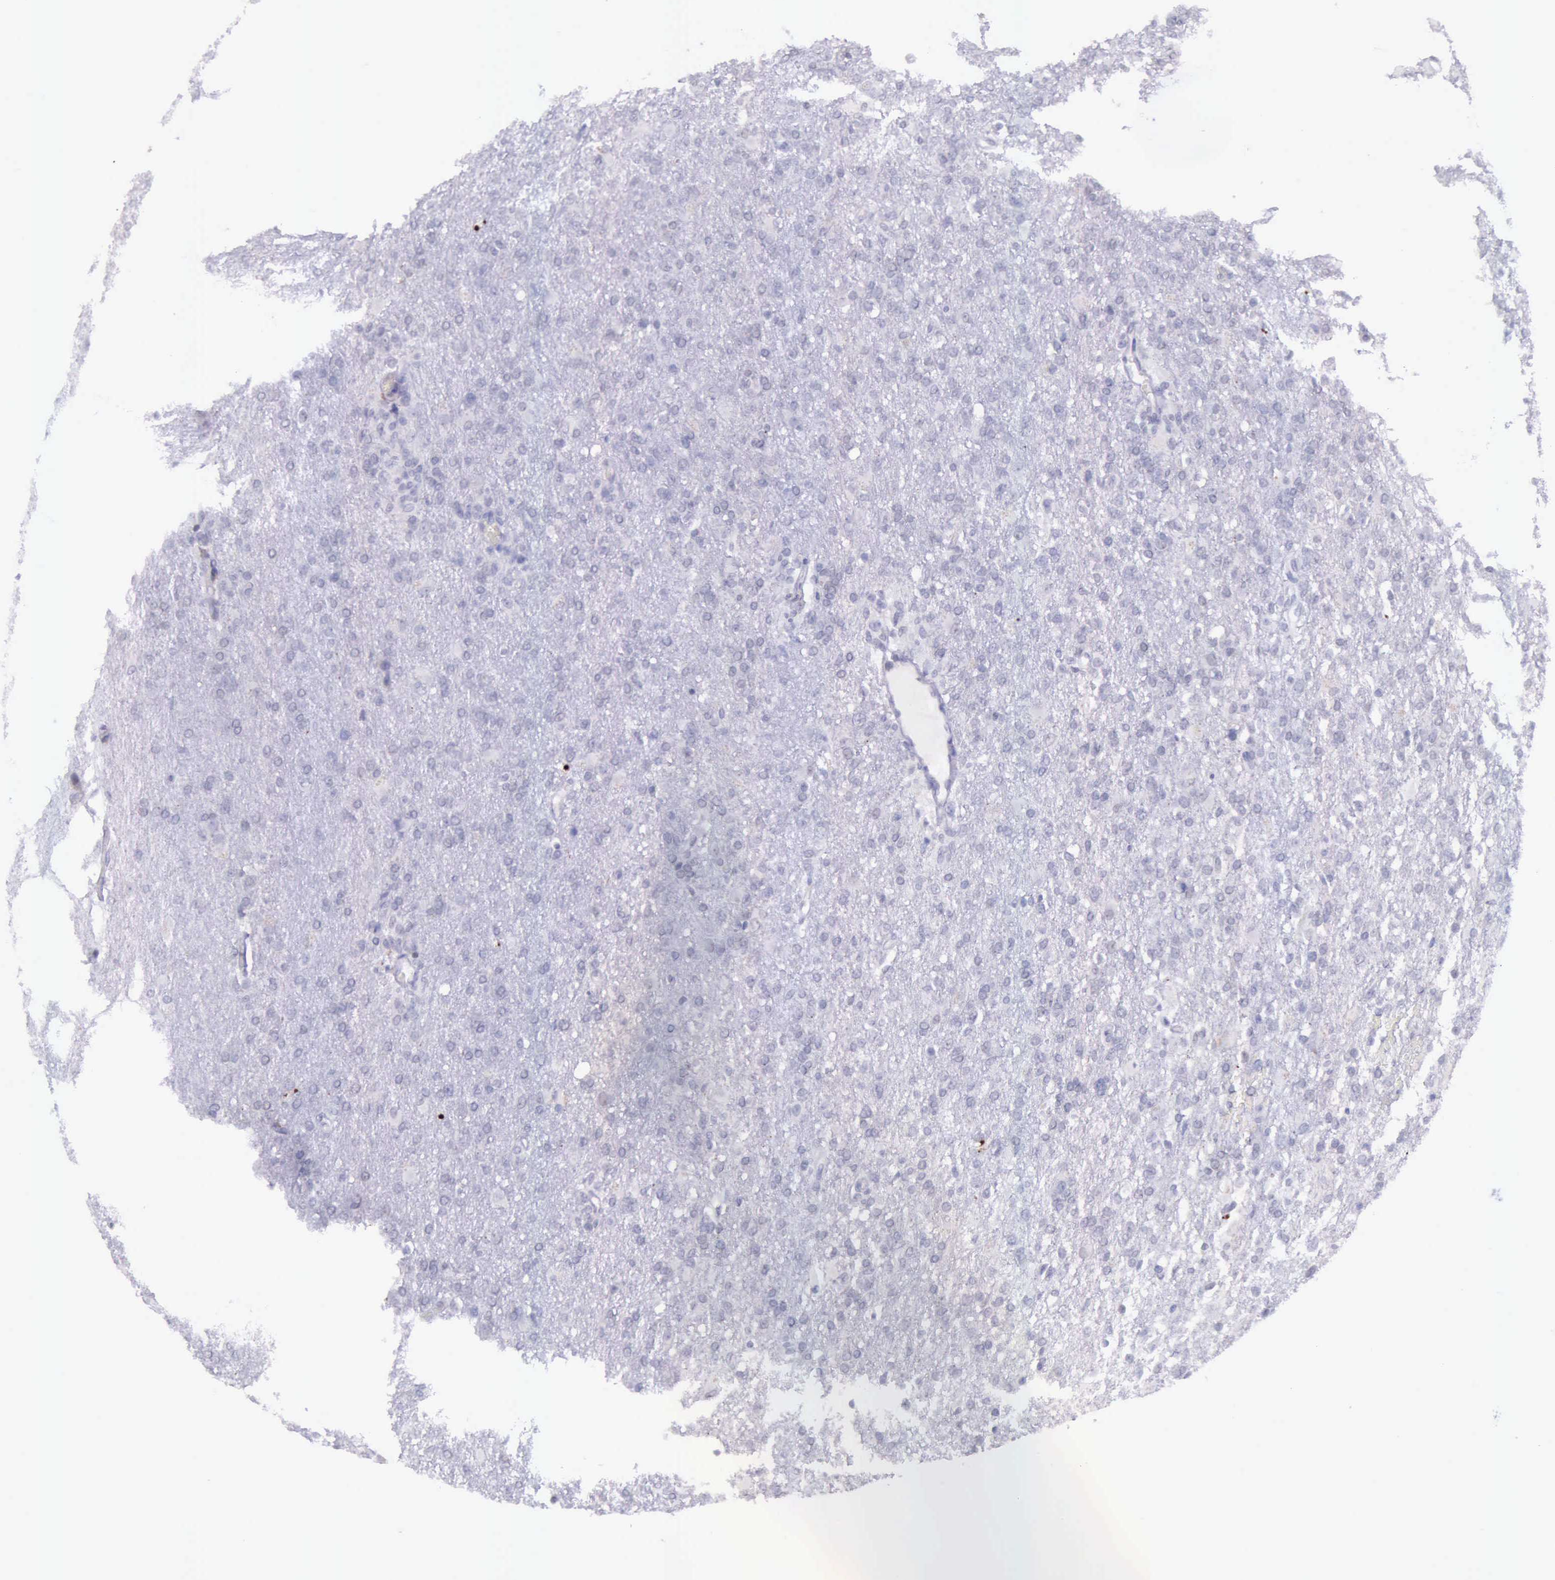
{"staining": {"intensity": "strong", "quantity": "<25%", "location": "nuclear"}, "tissue": "glioma", "cell_type": "Tumor cells", "image_type": "cancer", "snomed": [{"axis": "morphology", "description": "Glioma, malignant, High grade"}, {"axis": "topography", "description": "Brain"}], "caption": "A brown stain shows strong nuclear expression of a protein in high-grade glioma (malignant) tumor cells.", "gene": "PARP1", "patient": {"sex": "male", "age": 68}}